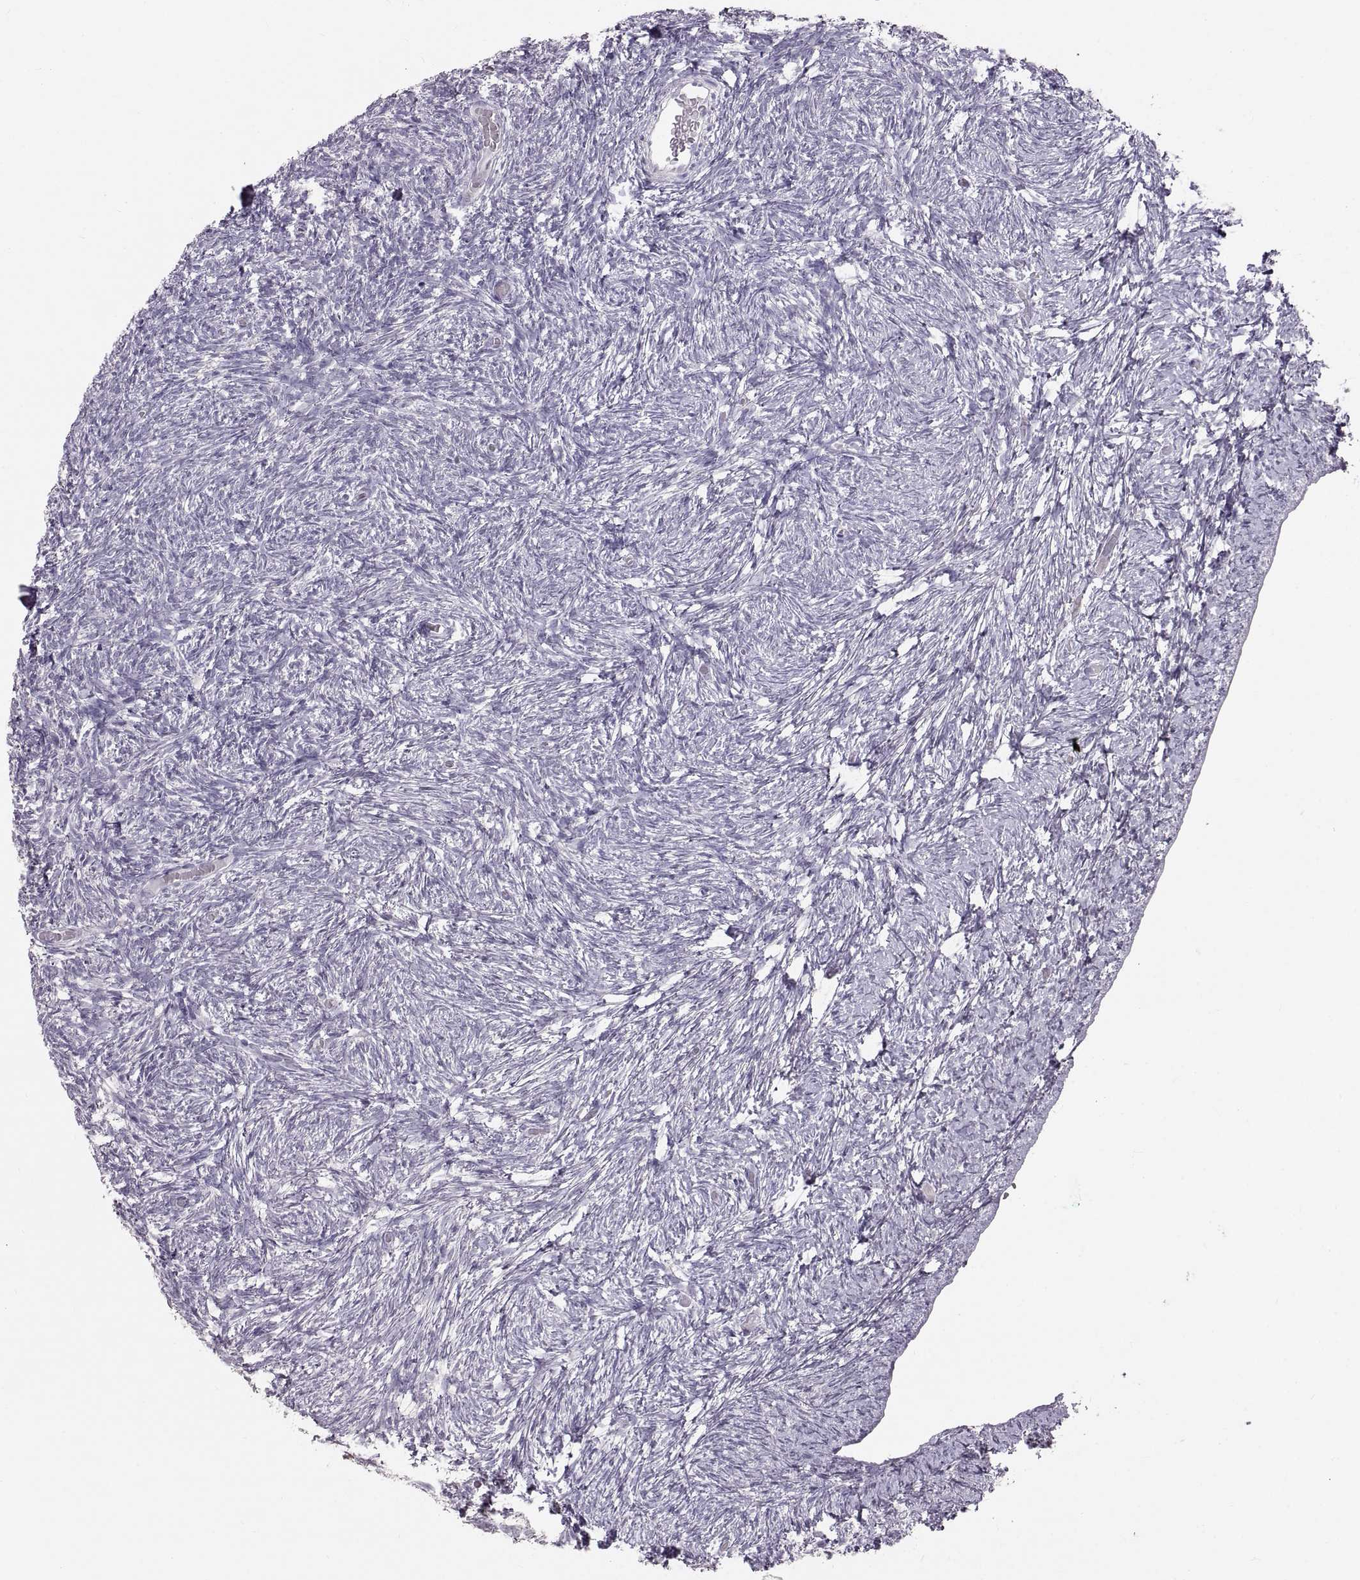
{"staining": {"intensity": "negative", "quantity": "none", "location": "none"}, "tissue": "ovary", "cell_type": "Follicle cells", "image_type": "normal", "snomed": [{"axis": "morphology", "description": "Normal tissue, NOS"}, {"axis": "topography", "description": "Ovary"}], "caption": "Immunohistochemical staining of benign human ovary displays no significant staining in follicle cells.", "gene": "WBP2NL", "patient": {"sex": "female", "age": 39}}